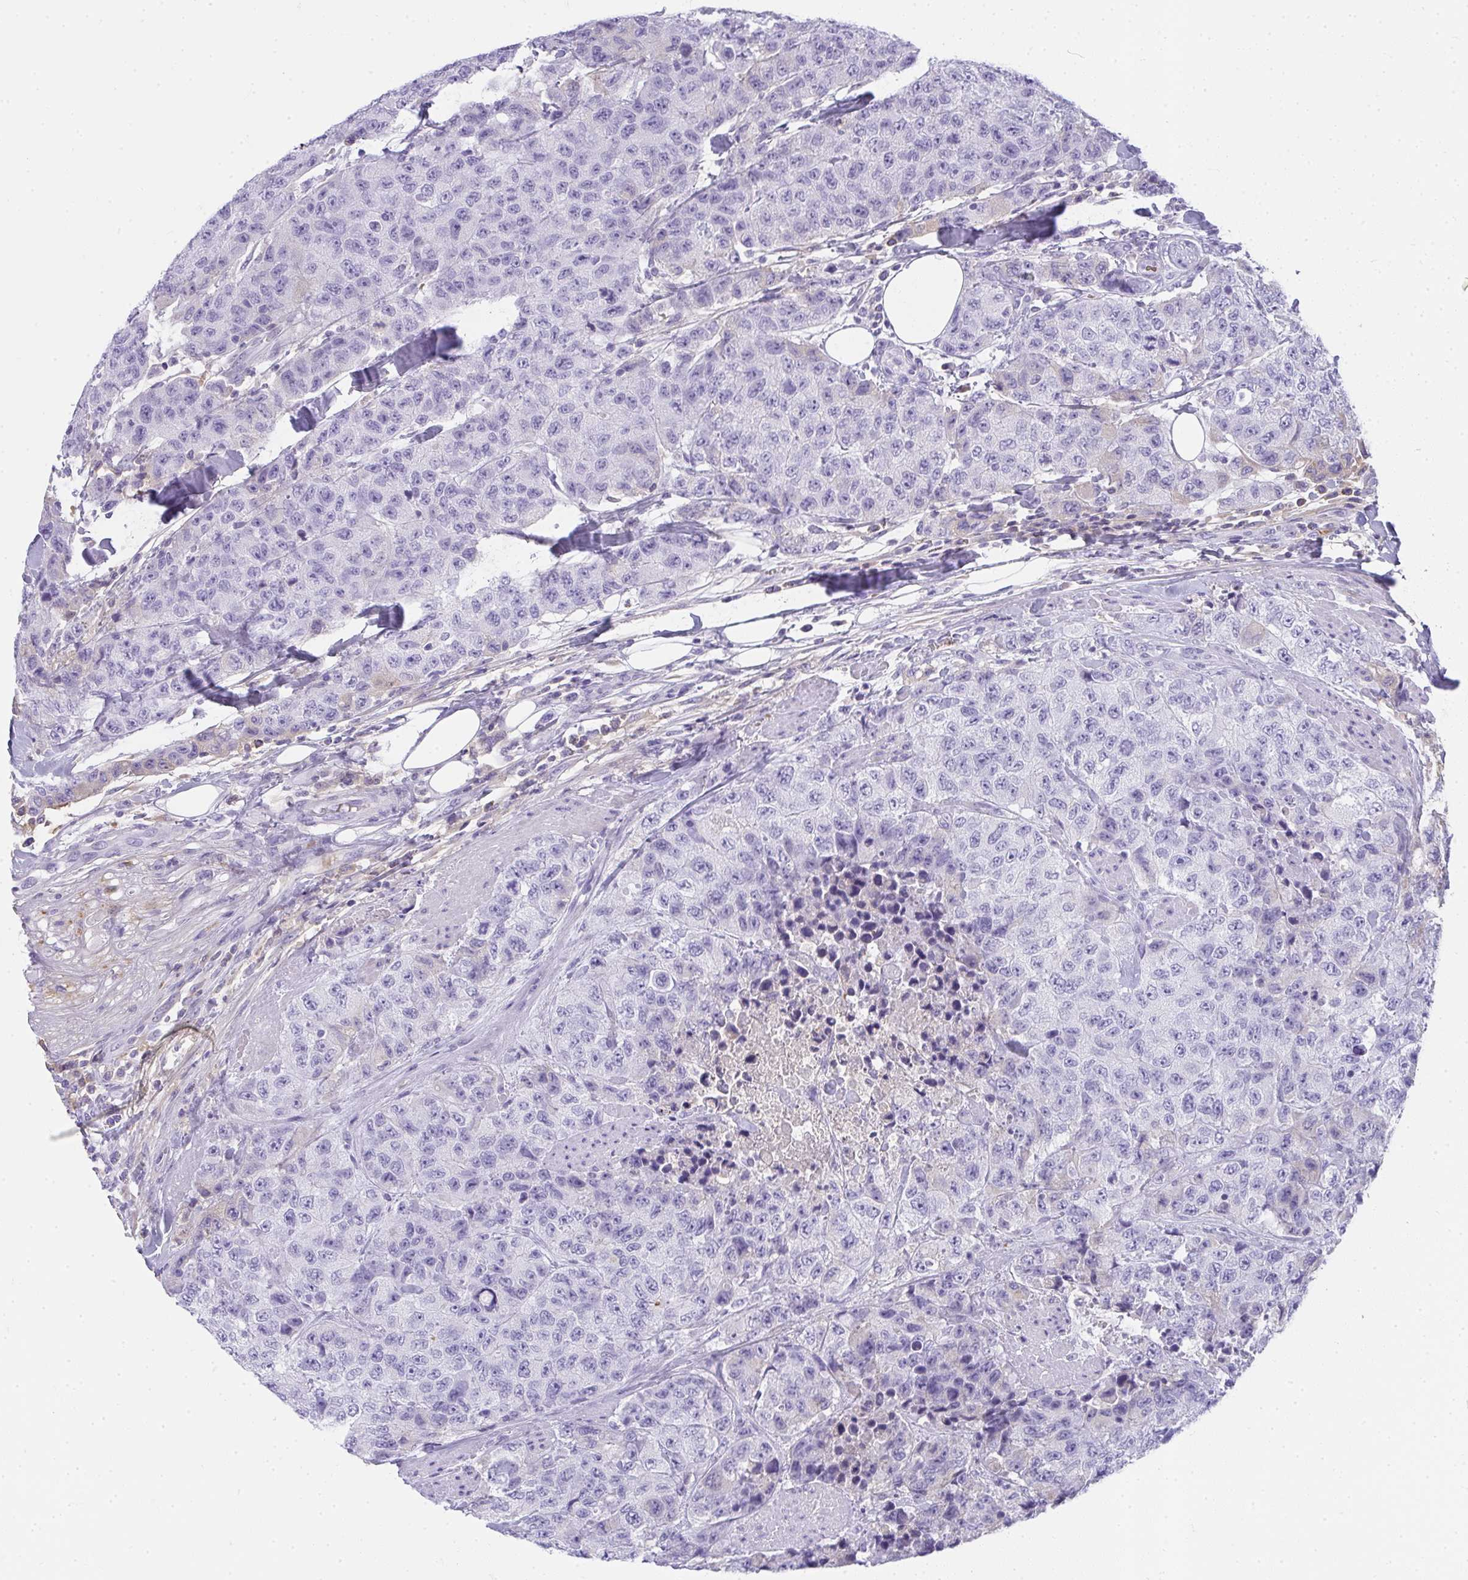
{"staining": {"intensity": "negative", "quantity": "none", "location": "none"}, "tissue": "urothelial cancer", "cell_type": "Tumor cells", "image_type": "cancer", "snomed": [{"axis": "morphology", "description": "Urothelial carcinoma, High grade"}, {"axis": "topography", "description": "Urinary bladder"}], "caption": "Immunohistochemistry (IHC) of urothelial carcinoma (high-grade) demonstrates no expression in tumor cells.", "gene": "ZSWIM3", "patient": {"sex": "female", "age": 78}}